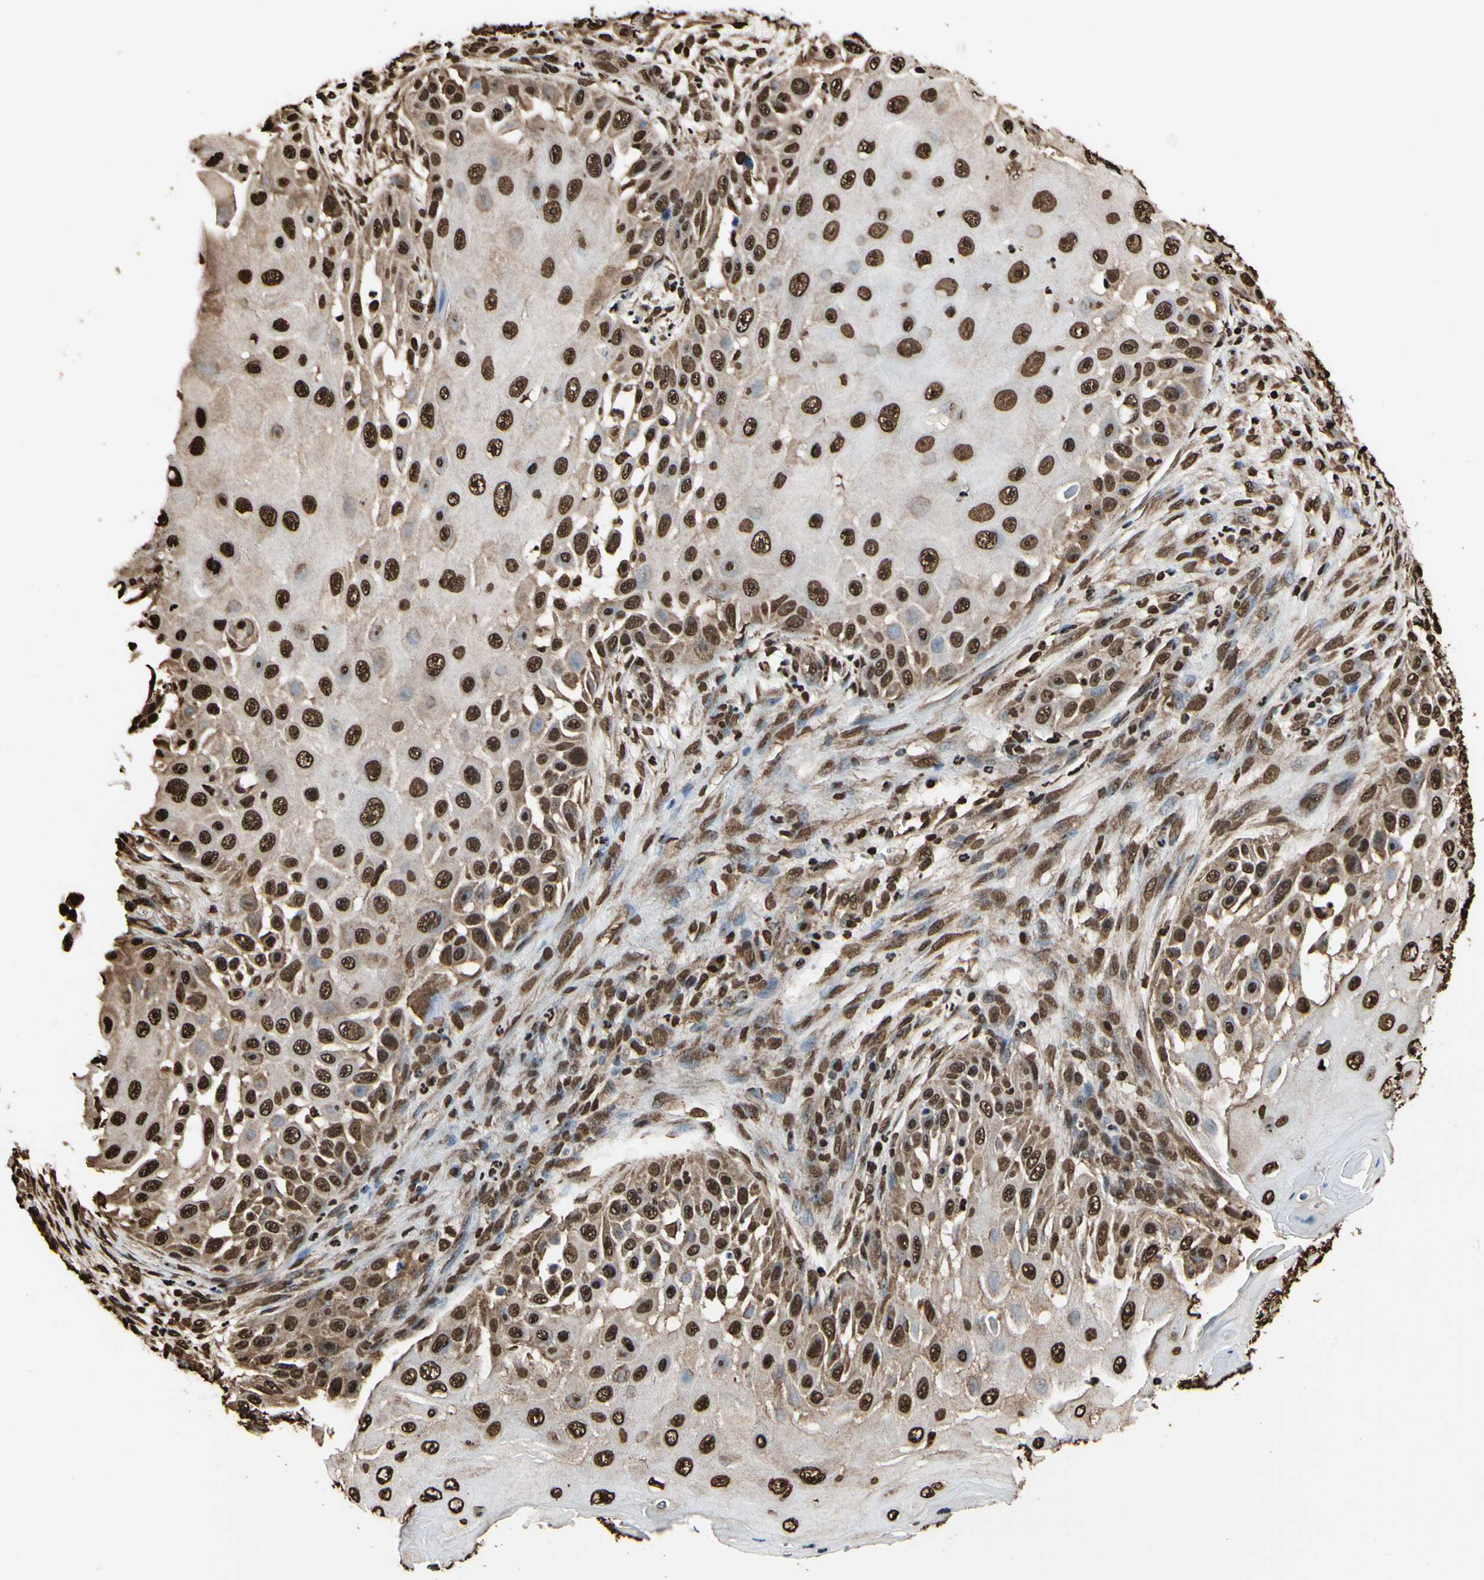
{"staining": {"intensity": "strong", "quantity": ">75%", "location": "cytoplasmic/membranous,nuclear"}, "tissue": "skin cancer", "cell_type": "Tumor cells", "image_type": "cancer", "snomed": [{"axis": "morphology", "description": "Squamous cell carcinoma, NOS"}, {"axis": "topography", "description": "Skin"}], "caption": "This image shows immunohistochemistry (IHC) staining of human skin squamous cell carcinoma, with high strong cytoplasmic/membranous and nuclear positivity in about >75% of tumor cells.", "gene": "HNRNPK", "patient": {"sex": "female", "age": 44}}